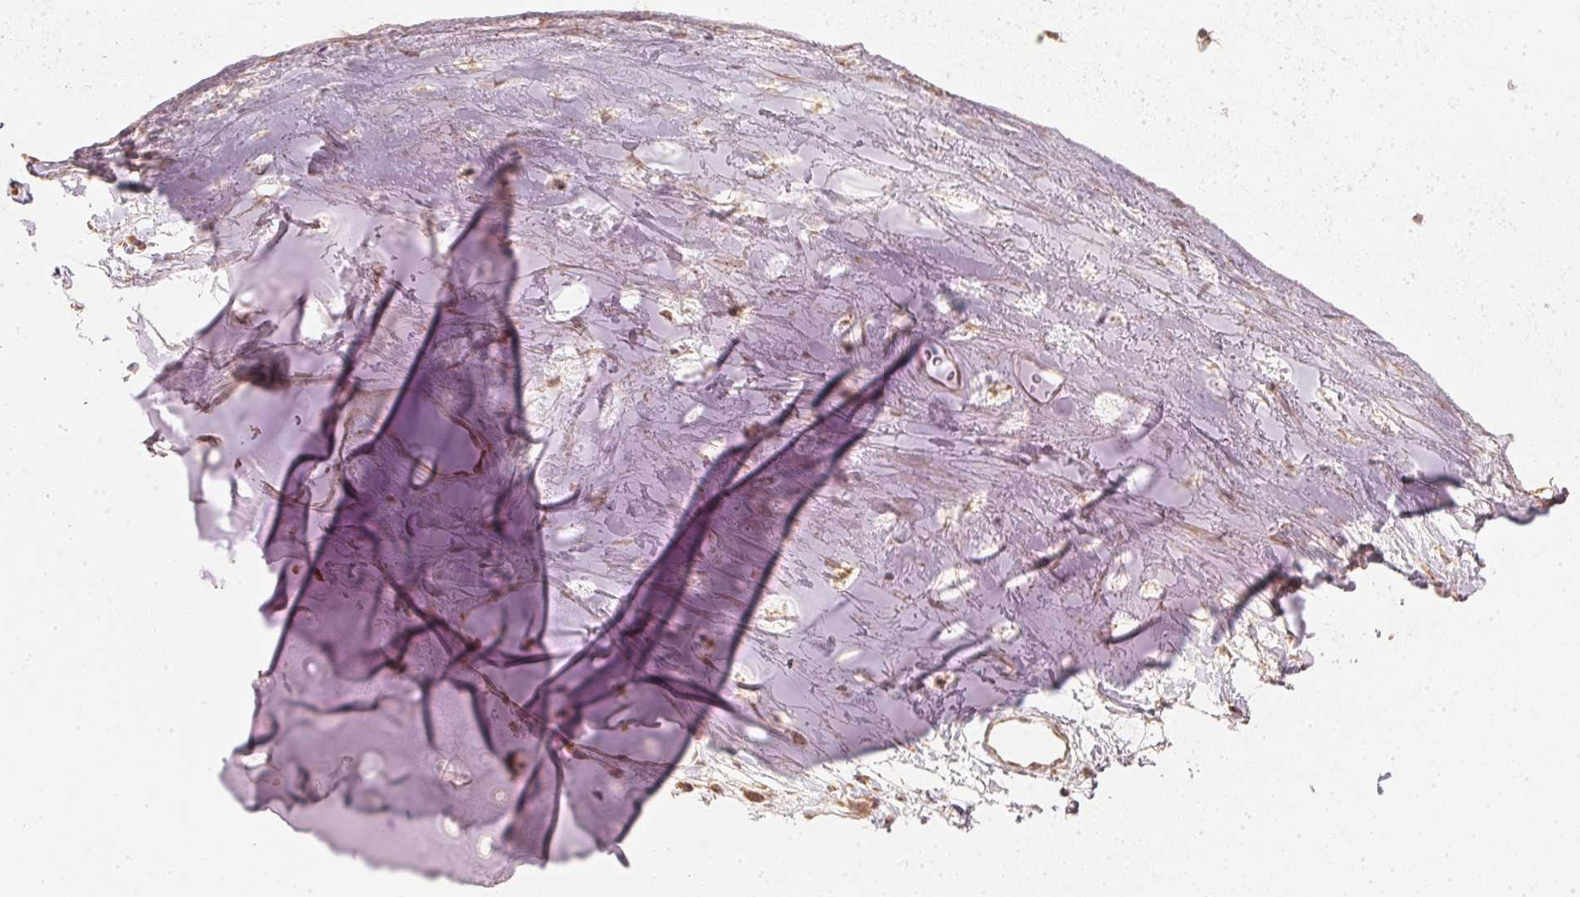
{"staining": {"intensity": "moderate", "quantity": "<25%", "location": "cytoplasmic/membranous,nuclear"}, "tissue": "adipose tissue", "cell_type": "Adipocytes", "image_type": "normal", "snomed": [{"axis": "morphology", "description": "Normal tissue, NOS"}, {"axis": "topography", "description": "Cartilage tissue"}, {"axis": "topography", "description": "Bronchus"}], "caption": "Immunohistochemical staining of unremarkable adipose tissue exhibits <25% levels of moderate cytoplasmic/membranous,nuclear protein positivity in approximately <25% of adipocytes. (DAB IHC with brightfield microscopy, high magnification).", "gene": "WDR54", "patient": {"sex": "male", "age": 58}}